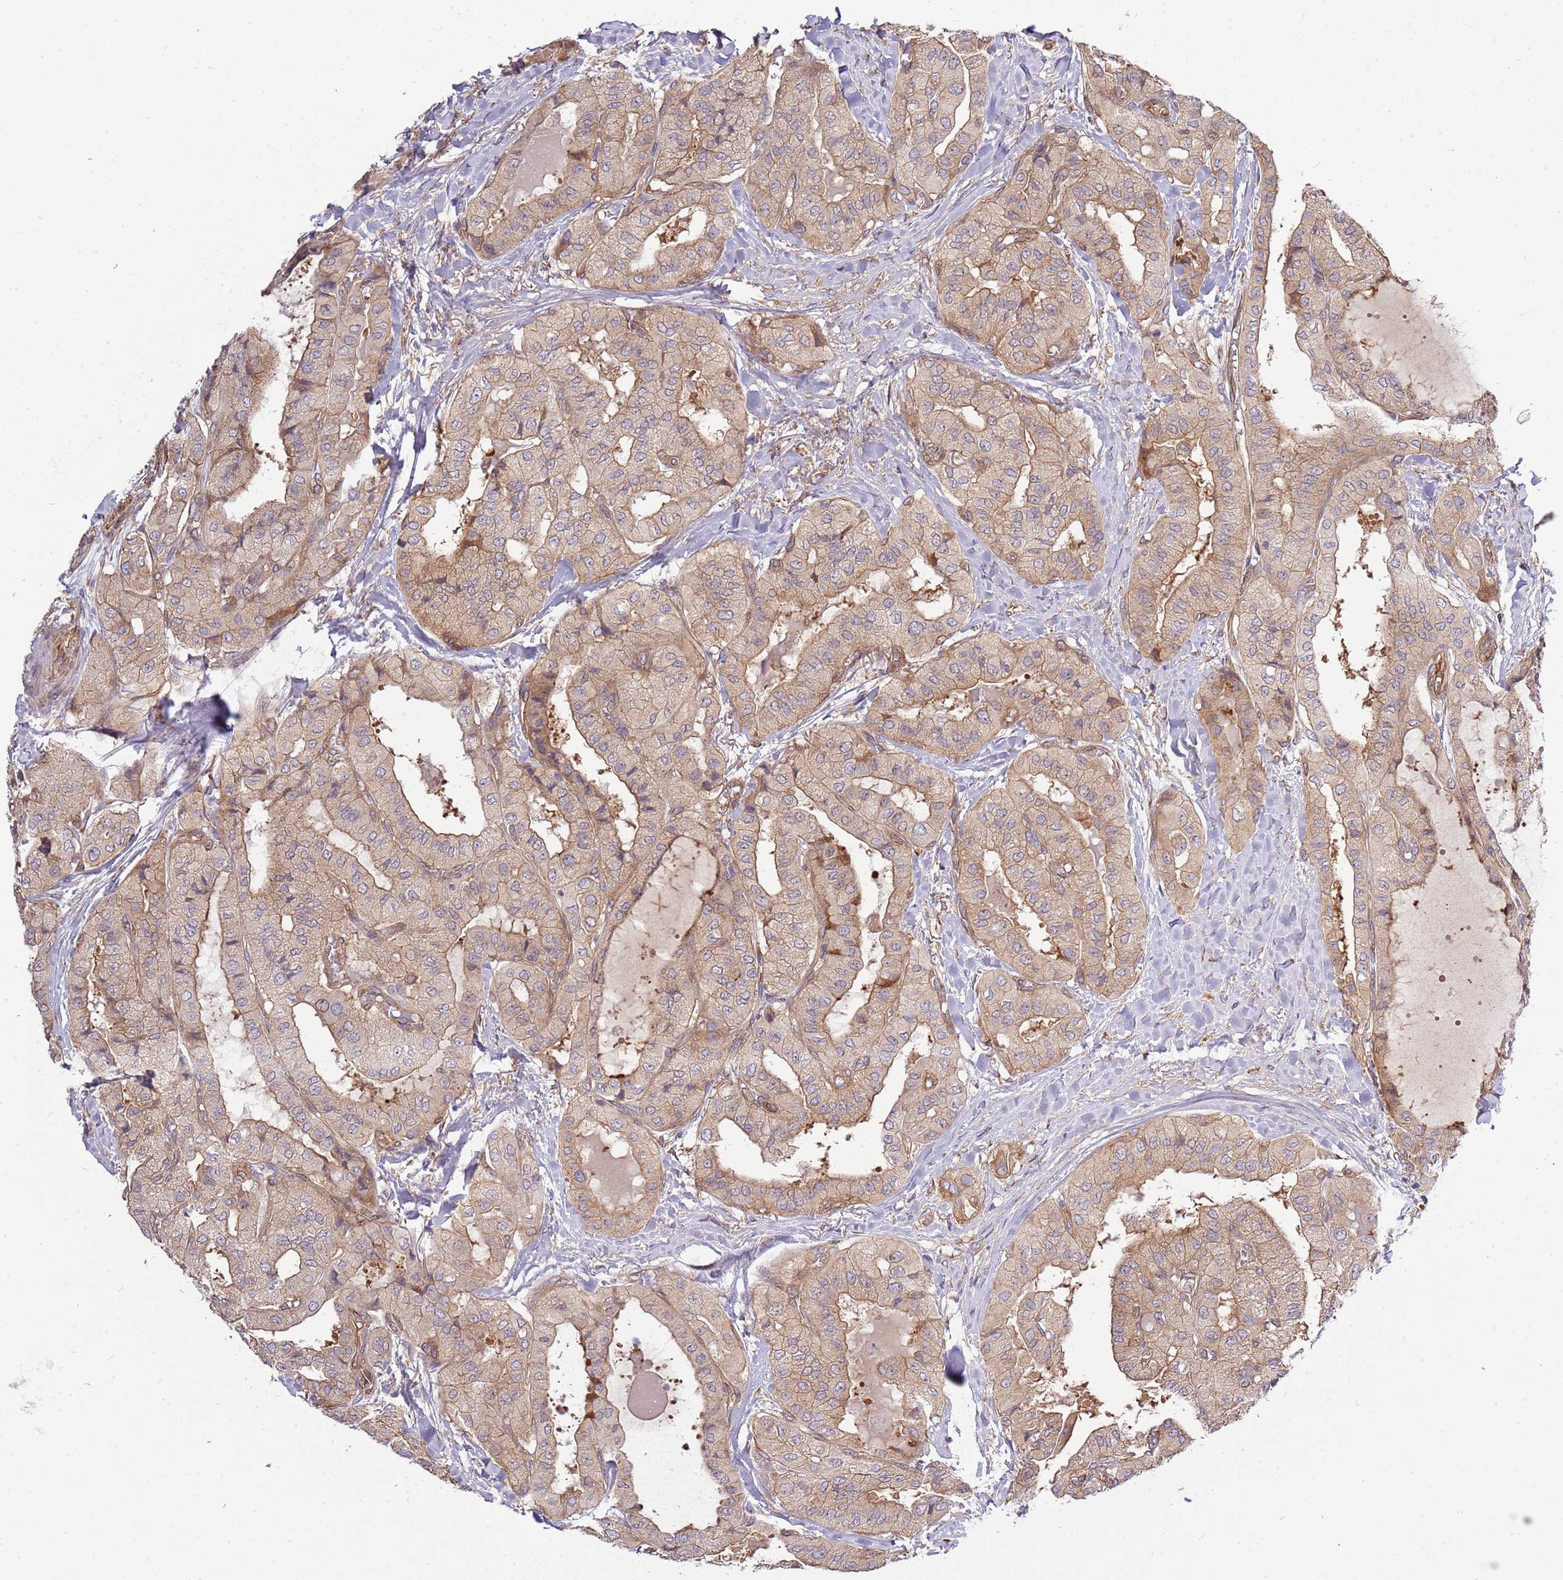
{"staining": {"intensity": "moderate", "quantity": ">75%", "location": "cytoplasmic/membranous"}, "tissue": "thyroid cancer", "cell_type": "Tumor cells", "image_type": "cancer", "snomed": [{"axis": "morphology", "description": "Papillary adenocarcinoma, NOS"}, {"axis": "topography", "description": "Thyroid gland"}], "caption": "Papillary adenocarcinoma (thyroid) stained with a protein marker exhibits moderate staining in tumor cells.", "gene": "GNL1", "patient": {"sex": "female", "age": 59}}